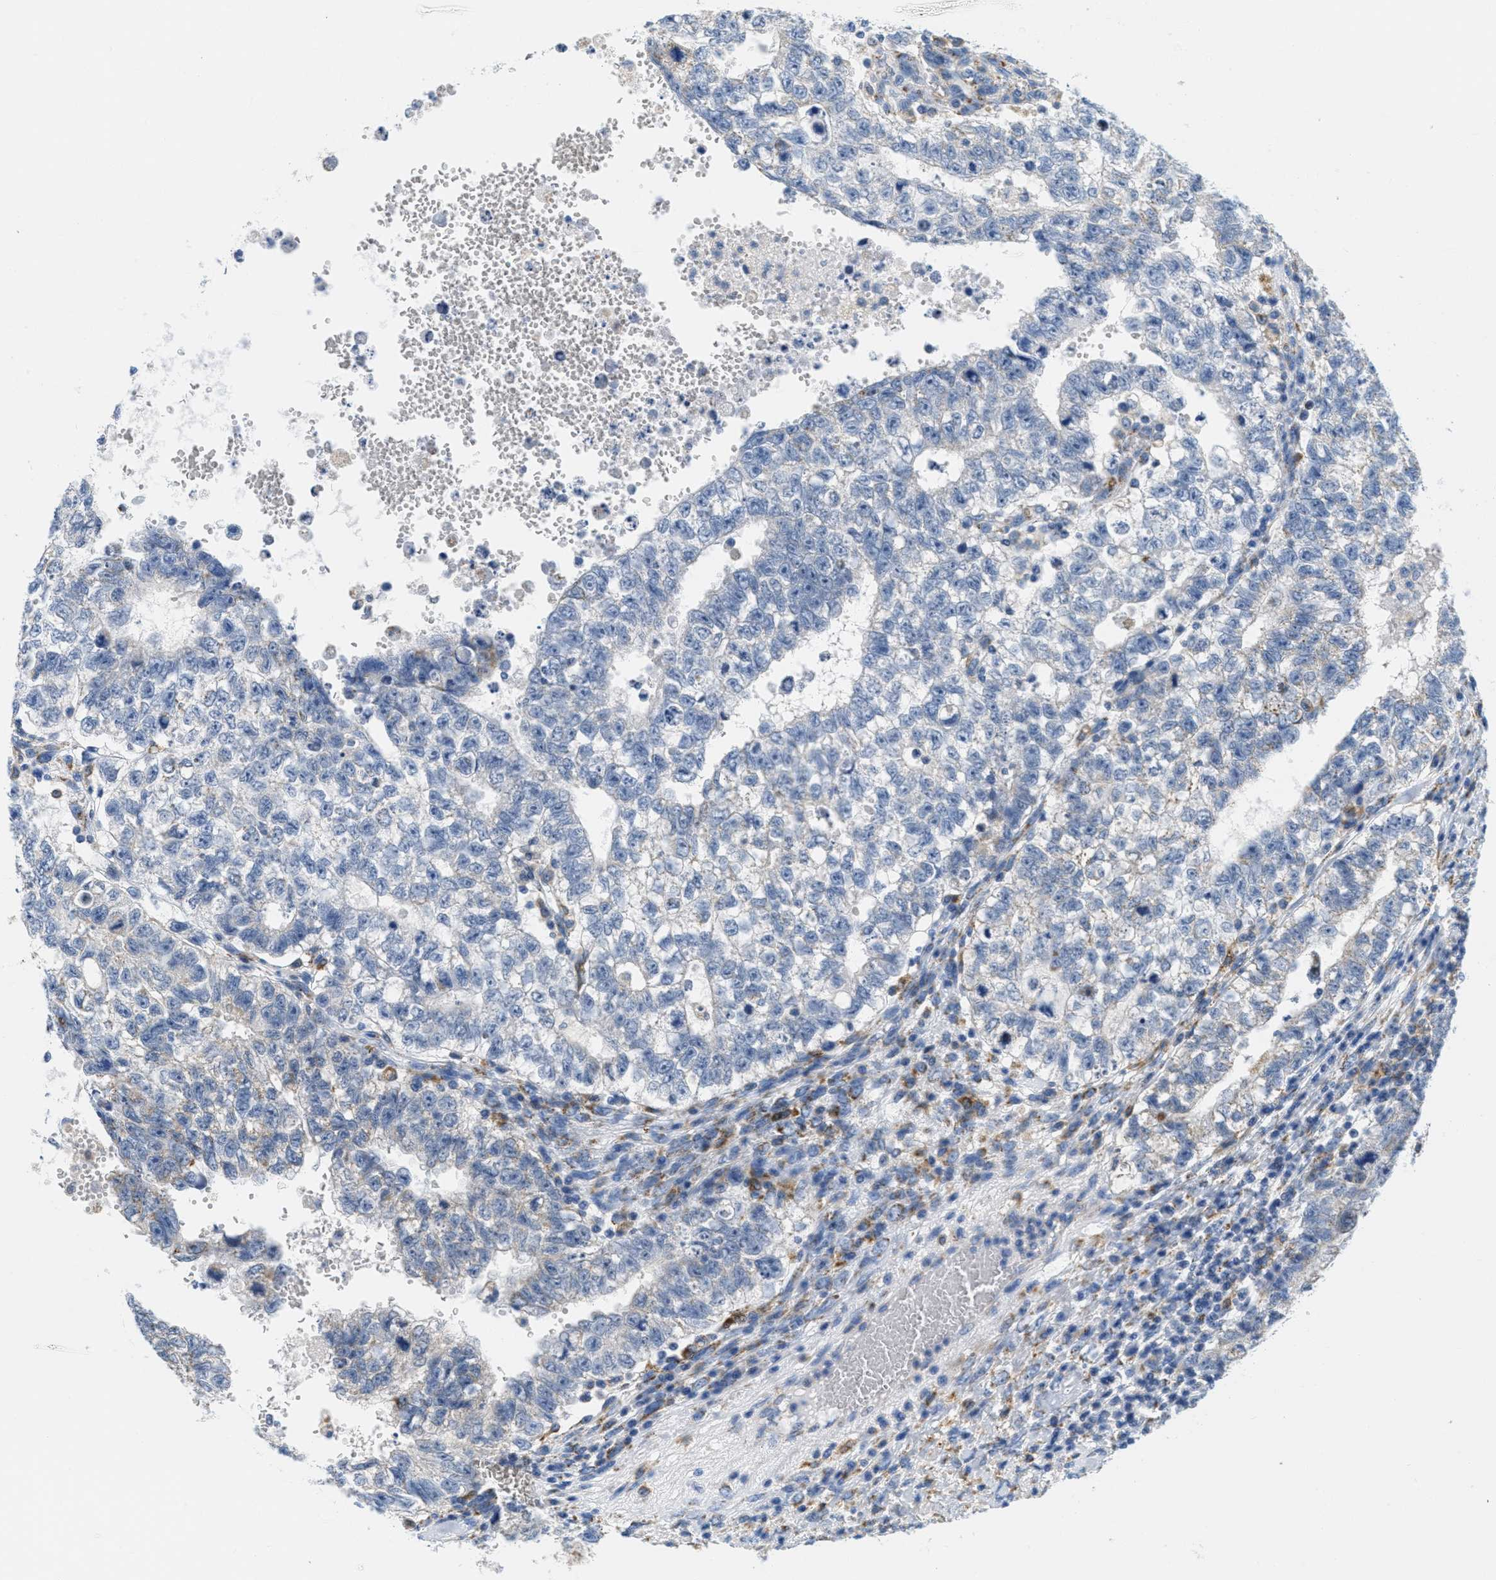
{"staining": {"intensity": "weak", "quantity": "25%-75%", "location": "cytoplasmic/membranous"}, "tissue": "testis cancer", "cell_type": "Tumor cells", "image_type": "cancer", "snomed": [{"axis": "morphology", "description": "Seminoma, NOS"}, {"axis": "morphology", "description": "Carcinoma, Embryonal, NOS"}, {"axis": "topography", "description": "Testis"}], "caption": "An IHC histopathology image of neoplastic tissue is shown. Protein staining in brown shows weak cytoplasmic/membranous positivity in testis cancer within tumor cells. The protein is stained brown, and the nuclei are stained in blue (DAB IHC with brightfield microscopy, high magnification).", "gene": "KCNJ5", "patient": {"sex": "male", "age": 38}}